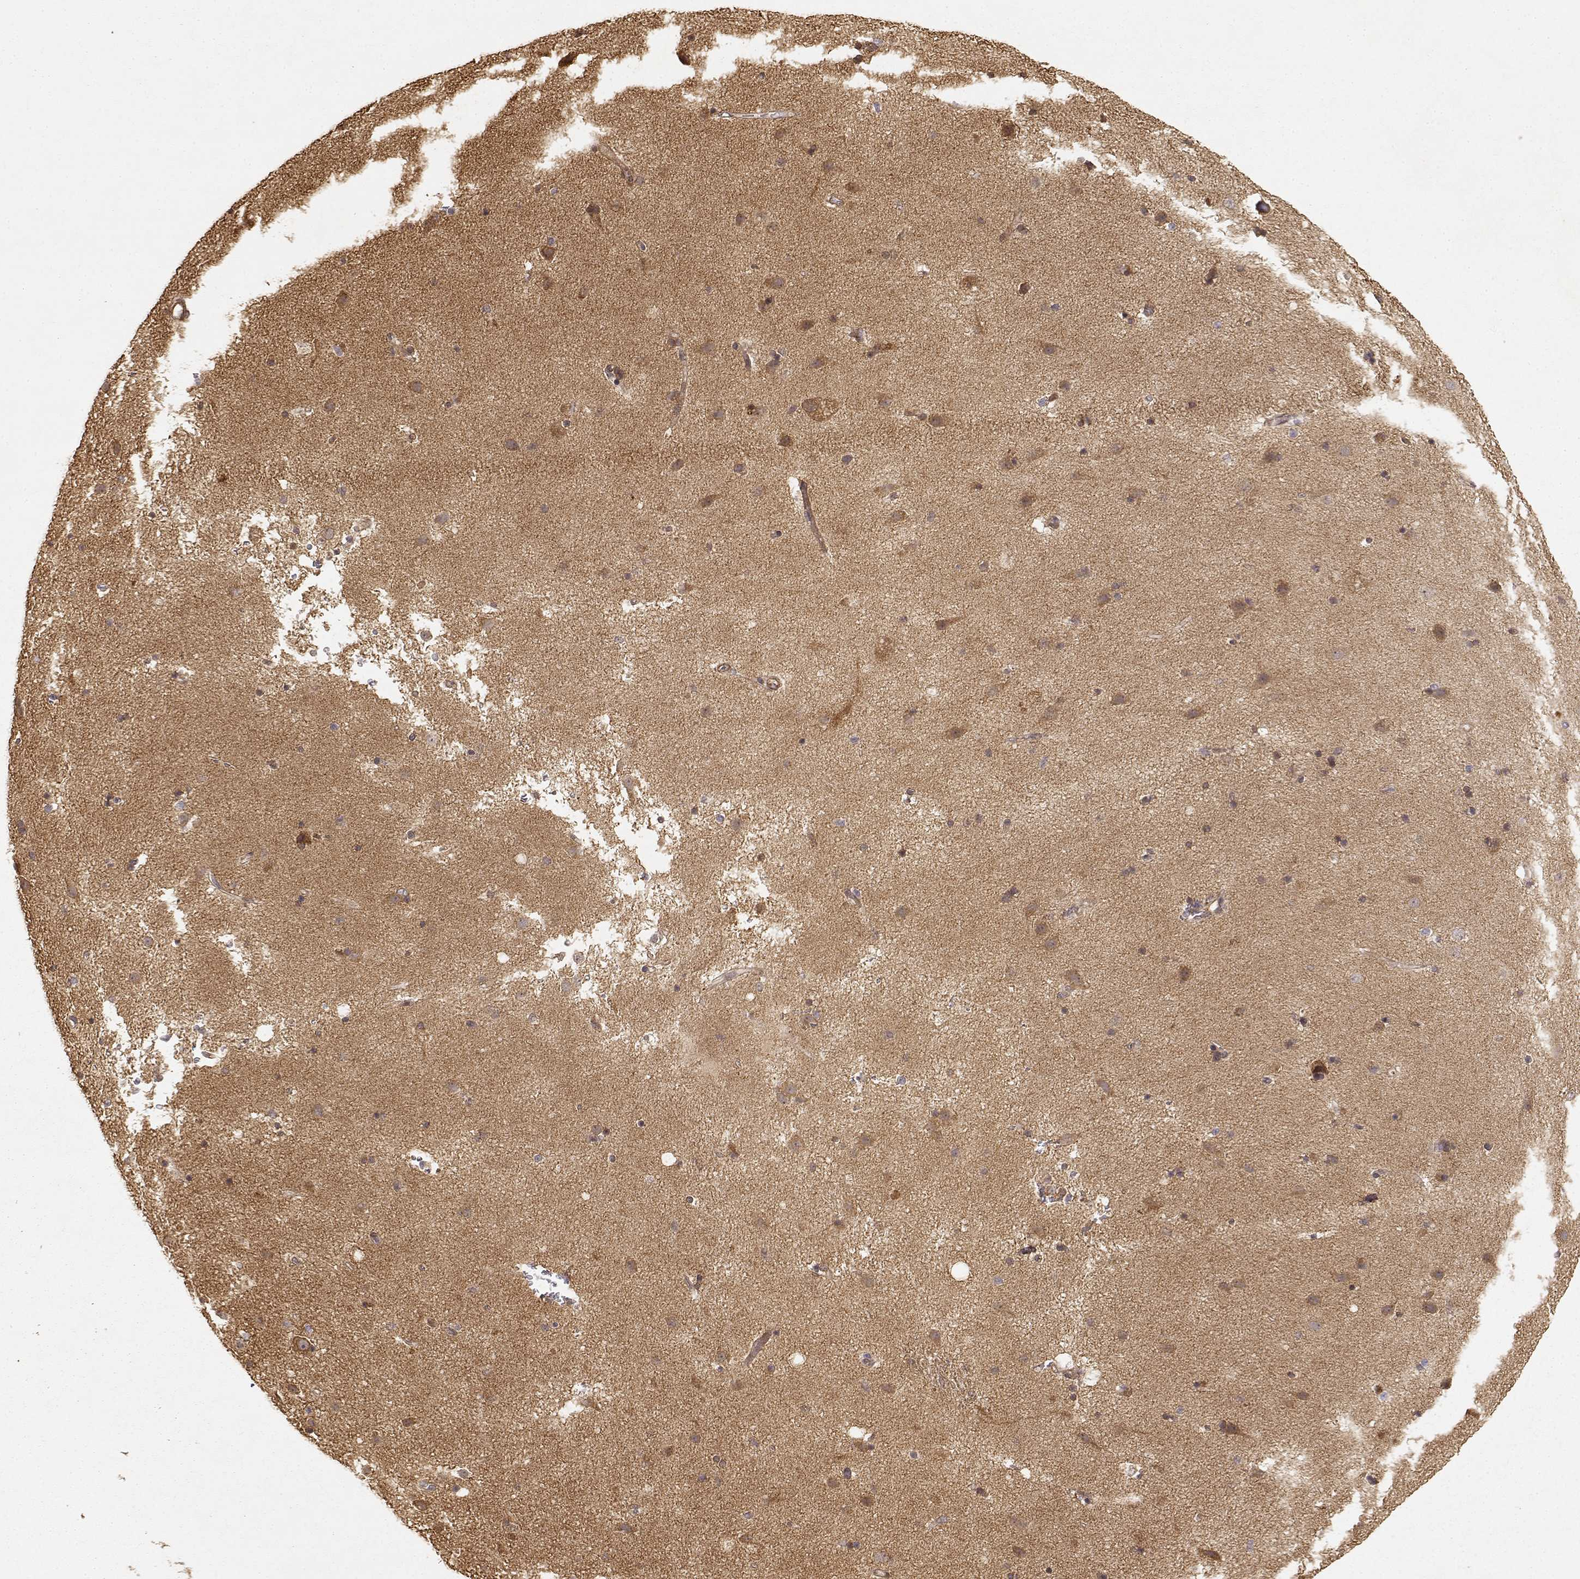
{"staining": {"intensity": "weak", "quantity": ">75%", "location": "cytoplasmic/membranous"}, "tissue": "caudate", "cell_type": "Glial cells", "image_type": "normal", "snomed": [{"axis": "morphology", "description": "Normal tissue, NOS"}, {"axis": "topography", "description": "Lateral ventricle wall"}], "caption": "Protein positivity by immunohistochemistry (IHC) reveals weak cytoplasmic/membranous expression in approximately >75% of glial cells in benign caudate. Immunohistochemistry stains the protein in brown and the nuclei are stained blue.", "gene": "PICK1", "patient": {"sex": "female", "age": 71}}